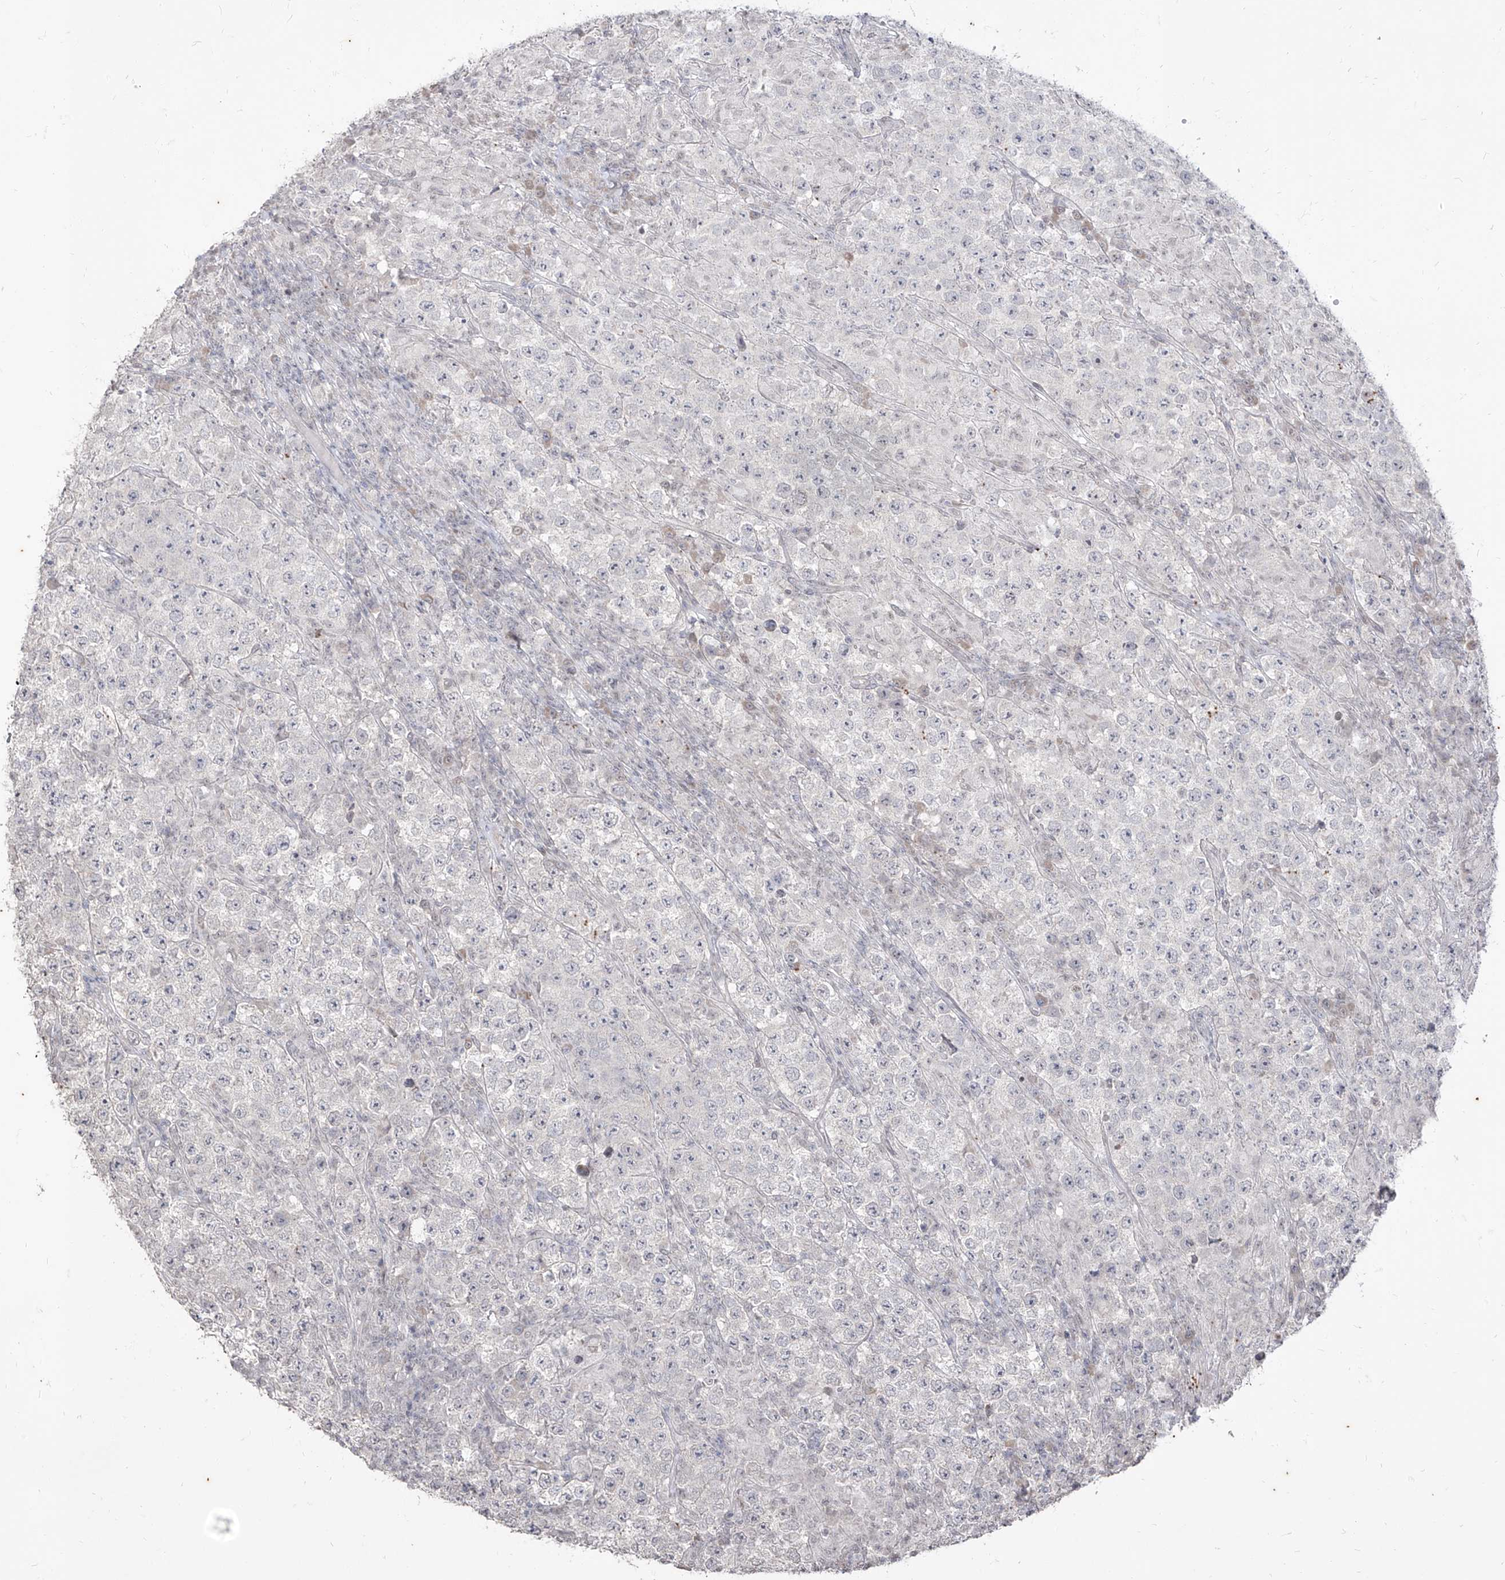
{"staining": {"intensity": "negative", "quantity": "none", "location": "none"}, "tissue": "testis cancer", "cell_type": "Tumor cells", "image_type": "cancer", "snomed": [{"axis": "morphology", "description": "Normal tissue, NOS"}, {"axis": "morphology", "description": "Urothelial carcinoma, High grade"}, {"axis": "morphology", "description": "Seminoma, NOS"}, {"axis": "morphology", "description": "Carcinoma, Embryonal, NOS"}, {"axis": "topography", "description": "Urinary bladder"}, {"axis": "topography", "description": "Testis"}], "caption": "Histopathology image shows no significant protein expression in tumor cells of embryonal carcinoma (testis).", "gene": "PHF20L1", "patient": {"sex": "male", "age": 41}}